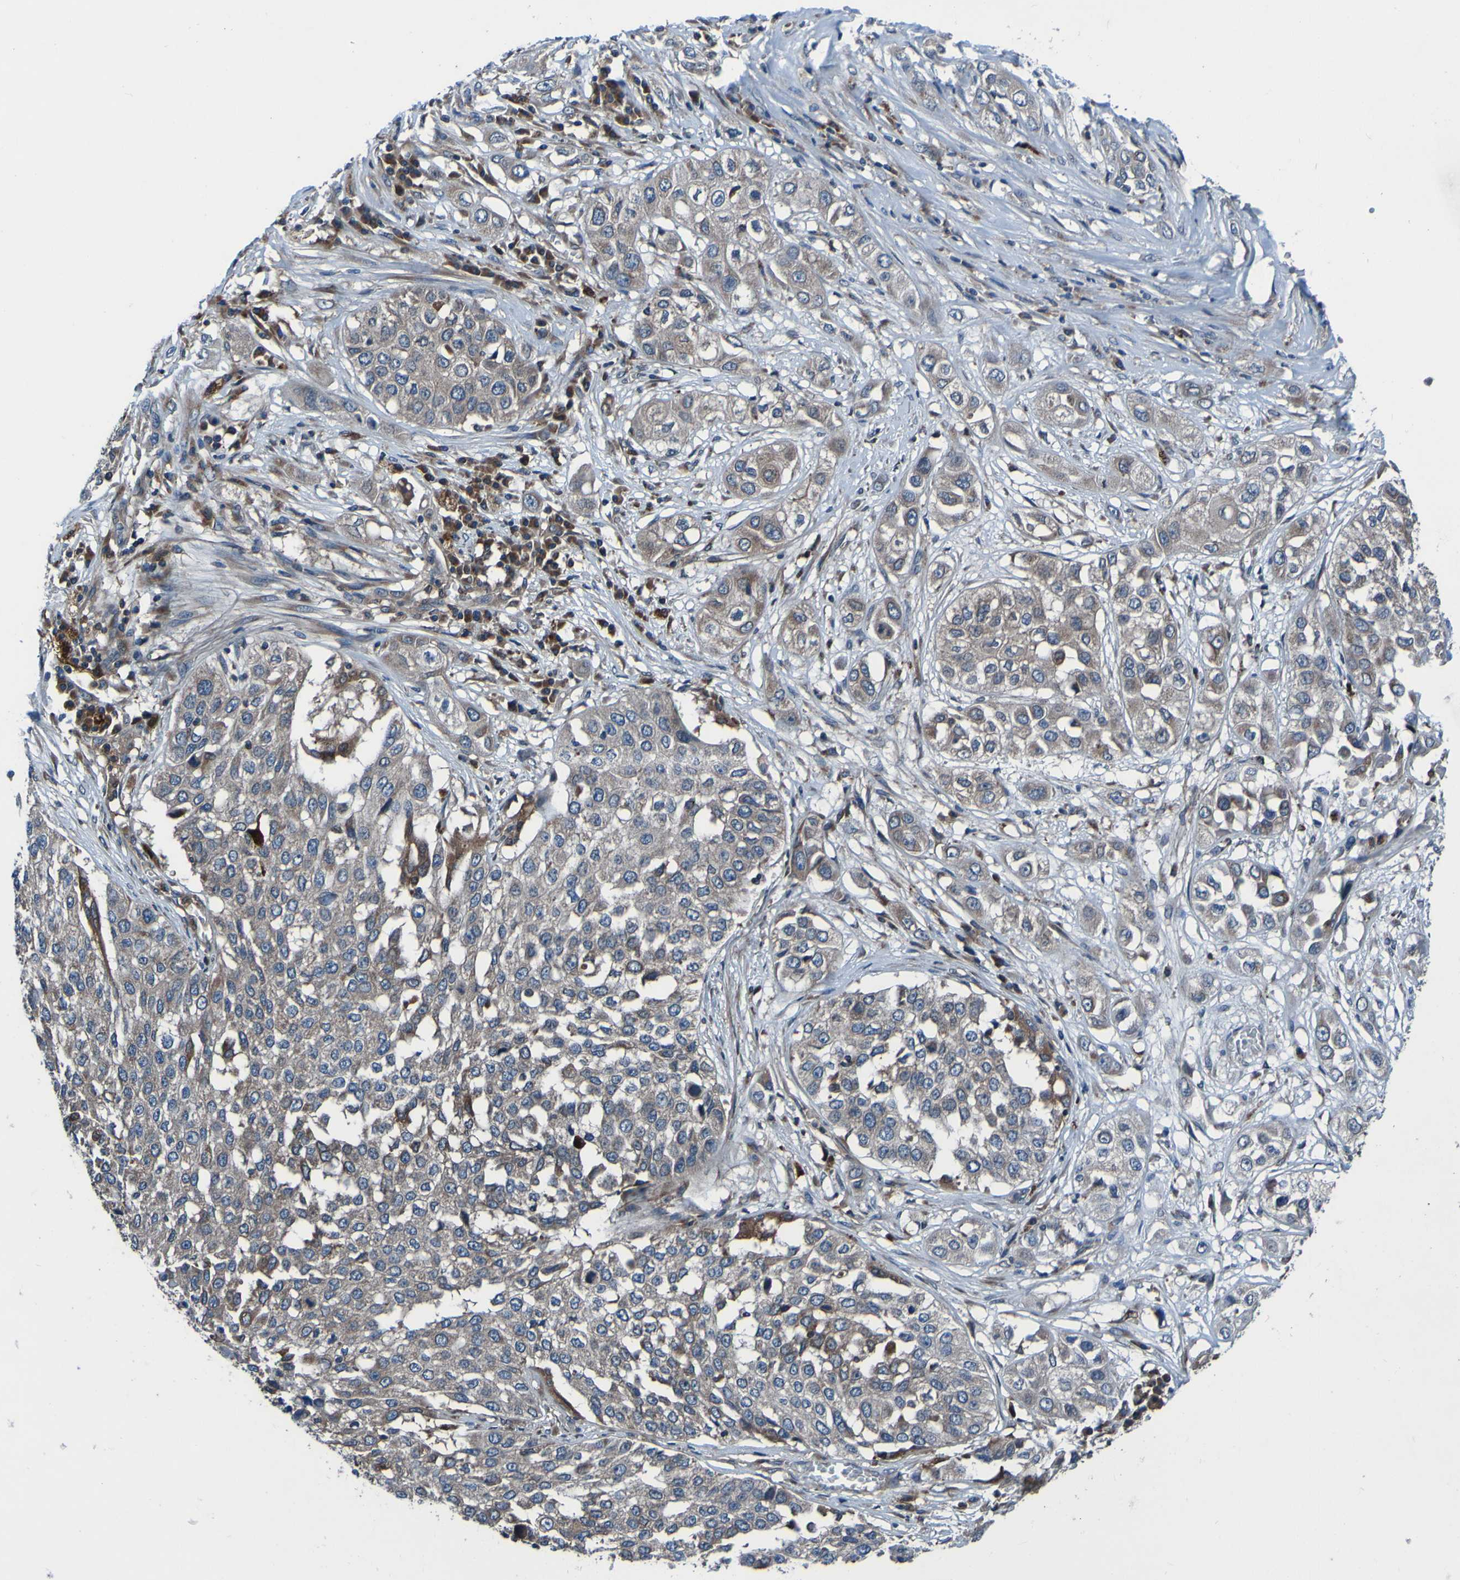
{"staining": {"intensity": "moderate", "quantity": ">75%", "location": "cytoplasmic/membranous"}, "tissue": "lung cancer", "cell_type": "Tumor cells", "image_type": "cancer", "snomed": [{"axis": "morphology", "description": "Squamous cell carcinoma, NOS"}, {"axis": "topography", "description": "Lung"}], "caption": "Protein expression by immunohistochemistry reveals moderate cytoplasmic/membranous expression in about >75% of tumor cells in lung squamous cell carcinoma.", "gene": "RAB5B", "patient": {"sex": "male", "age": 71}}